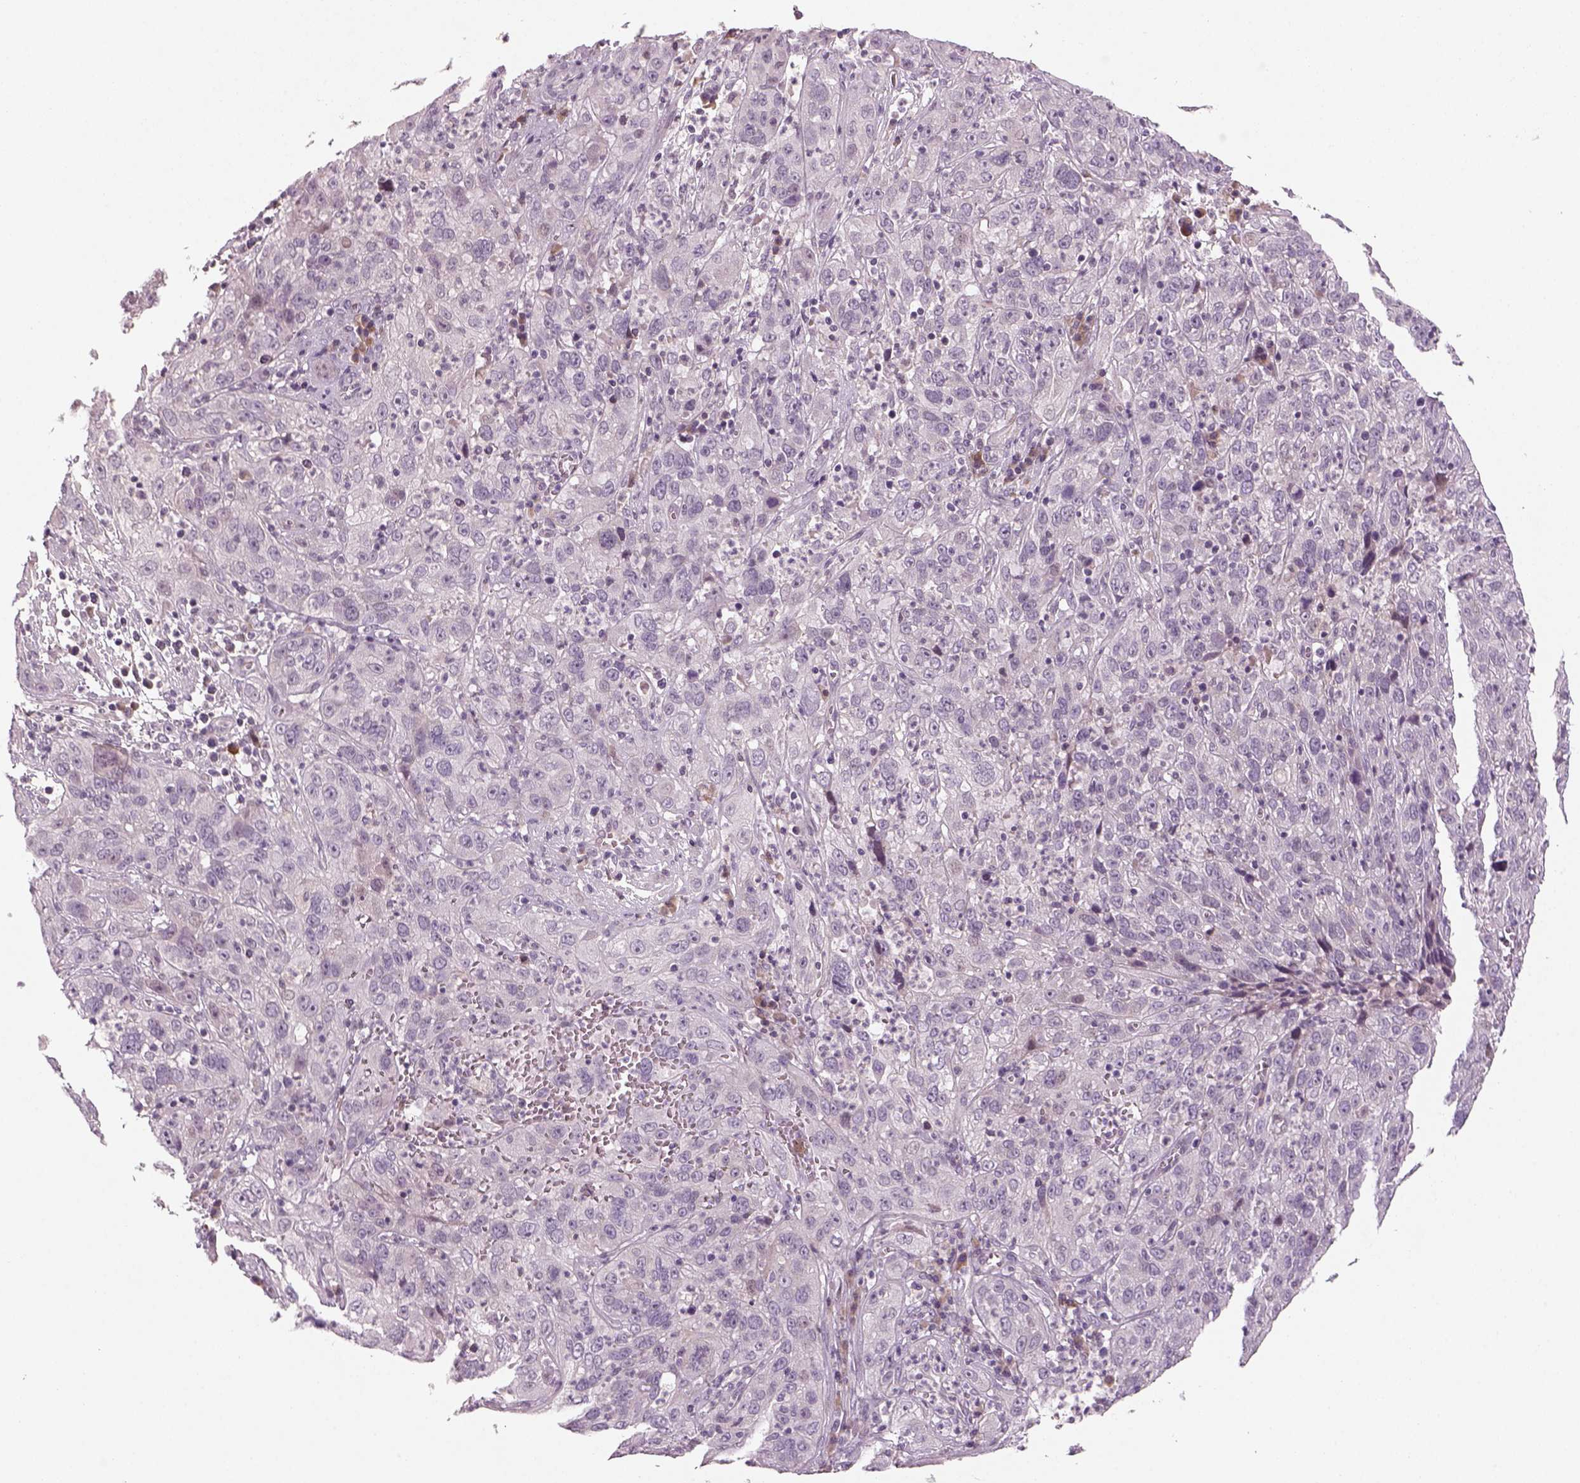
{"staining": {"intensity": "negative", "quantity": "none", "location": "none"}, "tissue": "cervical cancer", "cell_type": "Tumor cells", "image_type": "cancer", "snomed": [{"axis": "morphology", "description": "Squamous cell carcinoma, NOS"}, {"axis": "topography", "description": "Cervix"}], "caption": "IHC image of neoplastic tissue: cervical cancer (squamous cell carcinoma) stained with DAB (3,3'-diaminobenzidine) demonstrates no significant protein expression in tumor cells.", "gene": "PENK", "patient": {"sex": "female", "age": 32}}